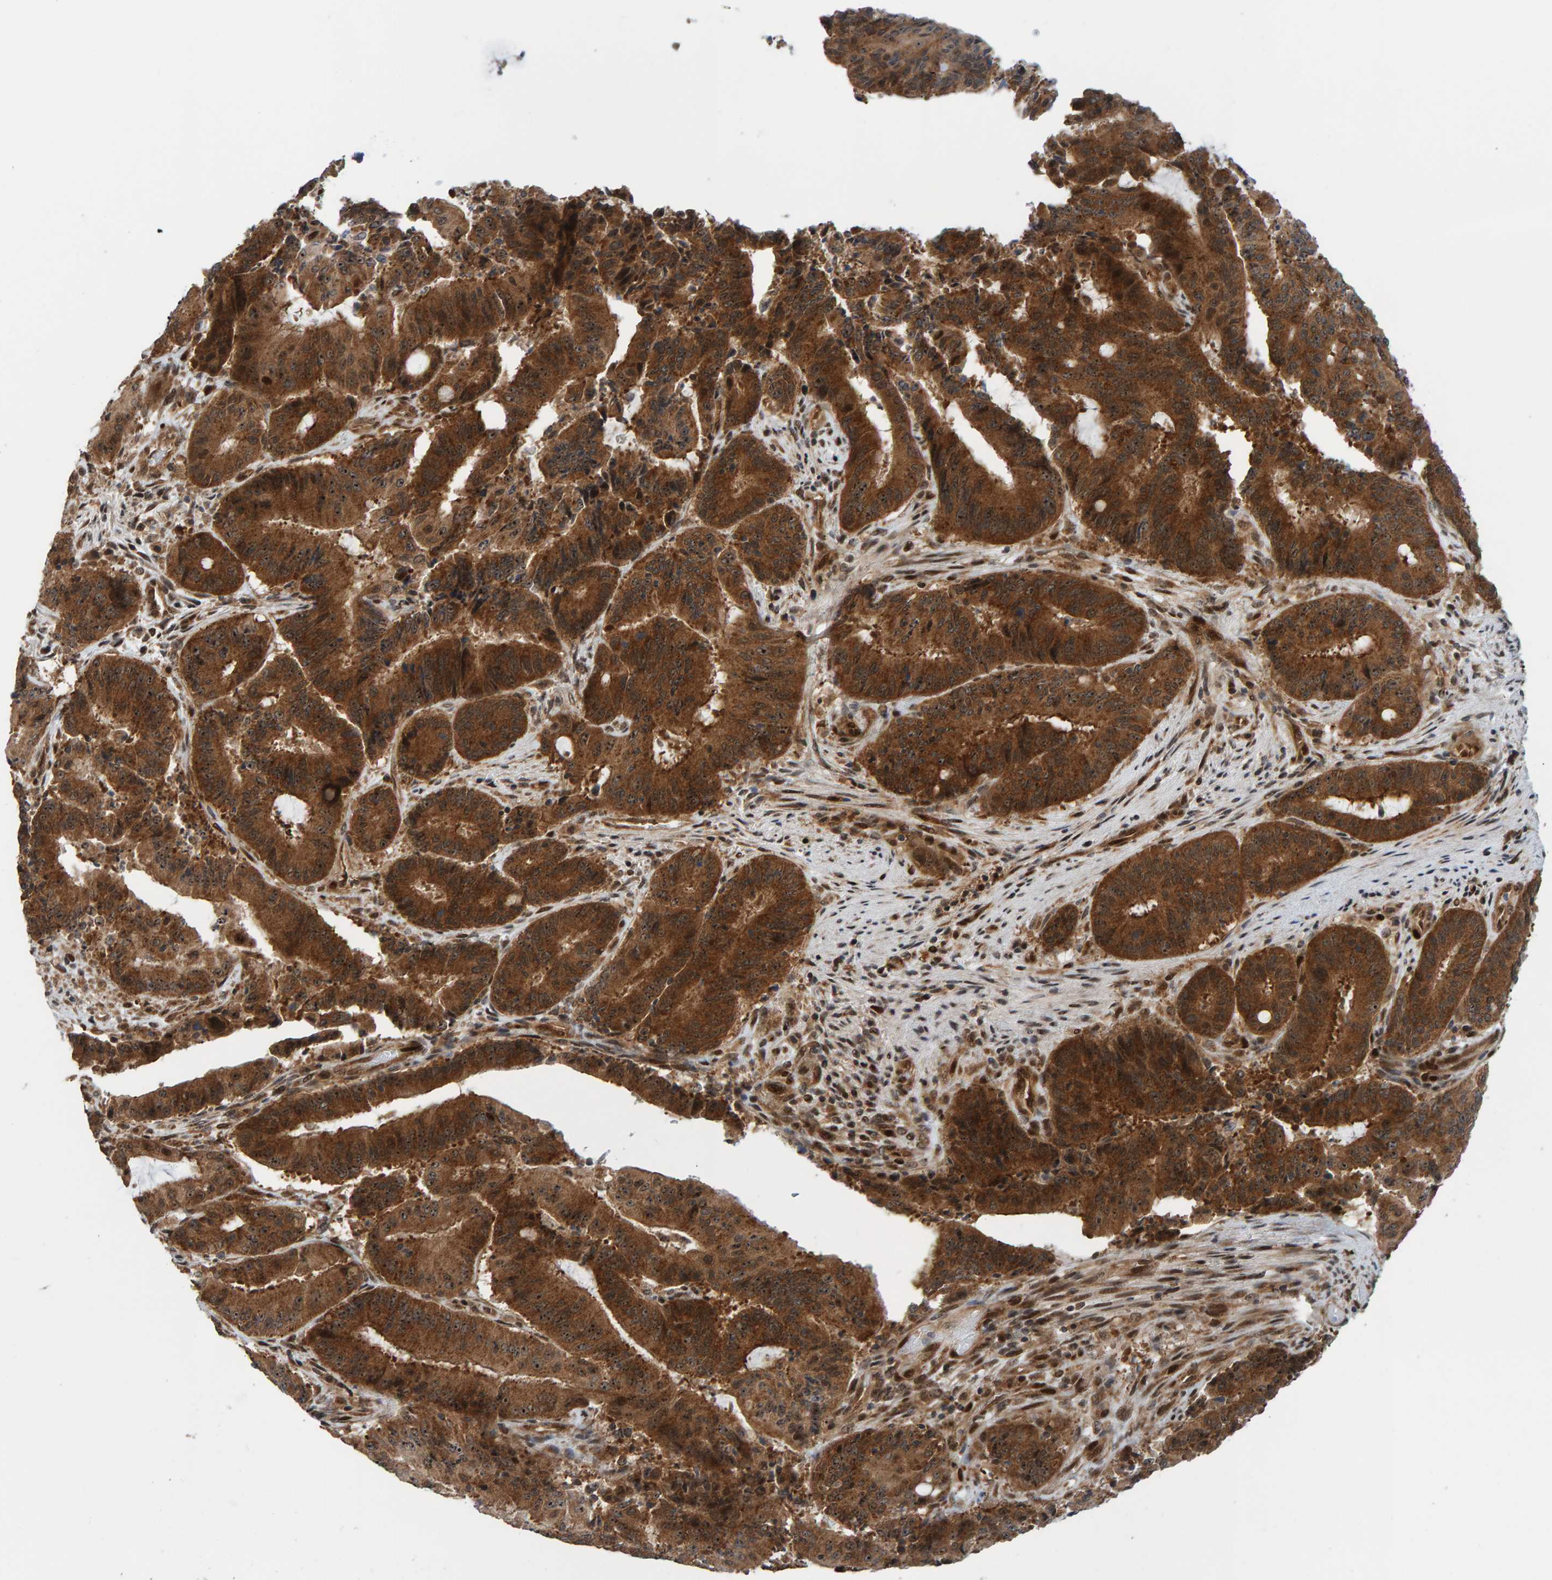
{"staining": {"intensity": "strong", "quantity": ">75%", "location": "cytoplasmic/membranous,nuclear"}, "tissue": "liver cancer", "cell_type": "Tumor cells", "image_type": "cancer", "snomed": [{"axis": "morphology", "description": "Normal tissue, NOS"}, {"axis": "morphology", "description": "Cholangiocarcinoma"}, {"axis": "topography", "description": "Liver"}, {"axis": "topography", "description": "Peripheral nerve tissue"}], "caption": "This micrograph demonstrates immunohistochemistry staining of human liver cancer, with high strong cytoplasmic/membranous and nuclear positivity in approximately >75% of tumor cells.", "gene": "ZNF366", "patient": {"sex": "female", "age": 73}}